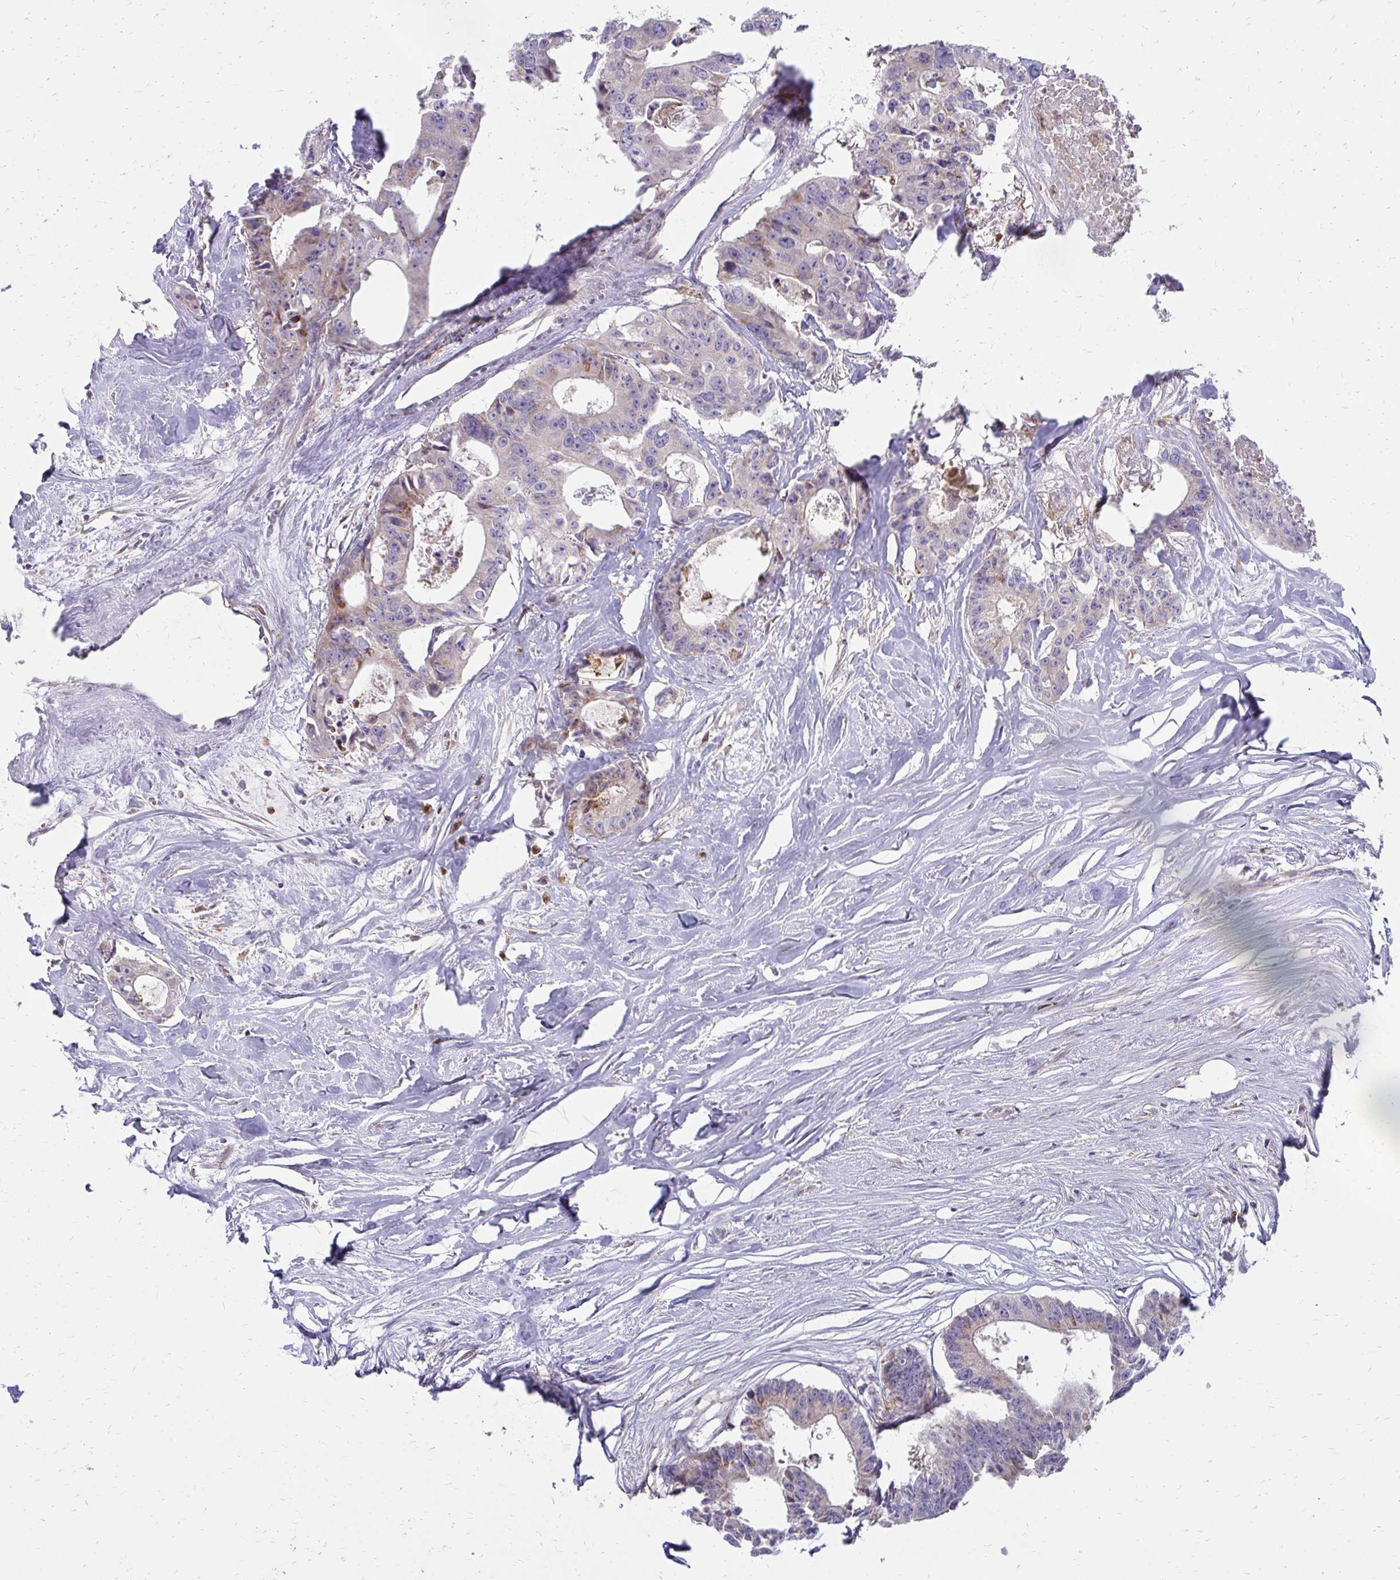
{"staining": {"intensity": "moderate", "quantity": "<25%", "location": "cytoplasmic/membranous"}, "tissue": "colorectal cancer", "cell_type": "Tumor cells", "image_type": "cancer", "snomed": [{"axis": "morphology", "description": "Adenocarcinoma, NOS"}, {"axis": "topography", "description": "Rectum"}], "caption": "Human colorectal adenocarcinoma stained for a protein (brown) reveals moderate cytoplasmic/membranous positive expression in approximately <25% of tumor cells.", "gene": "ASAP1", "patient": {"sex": "male", "age": 57}}